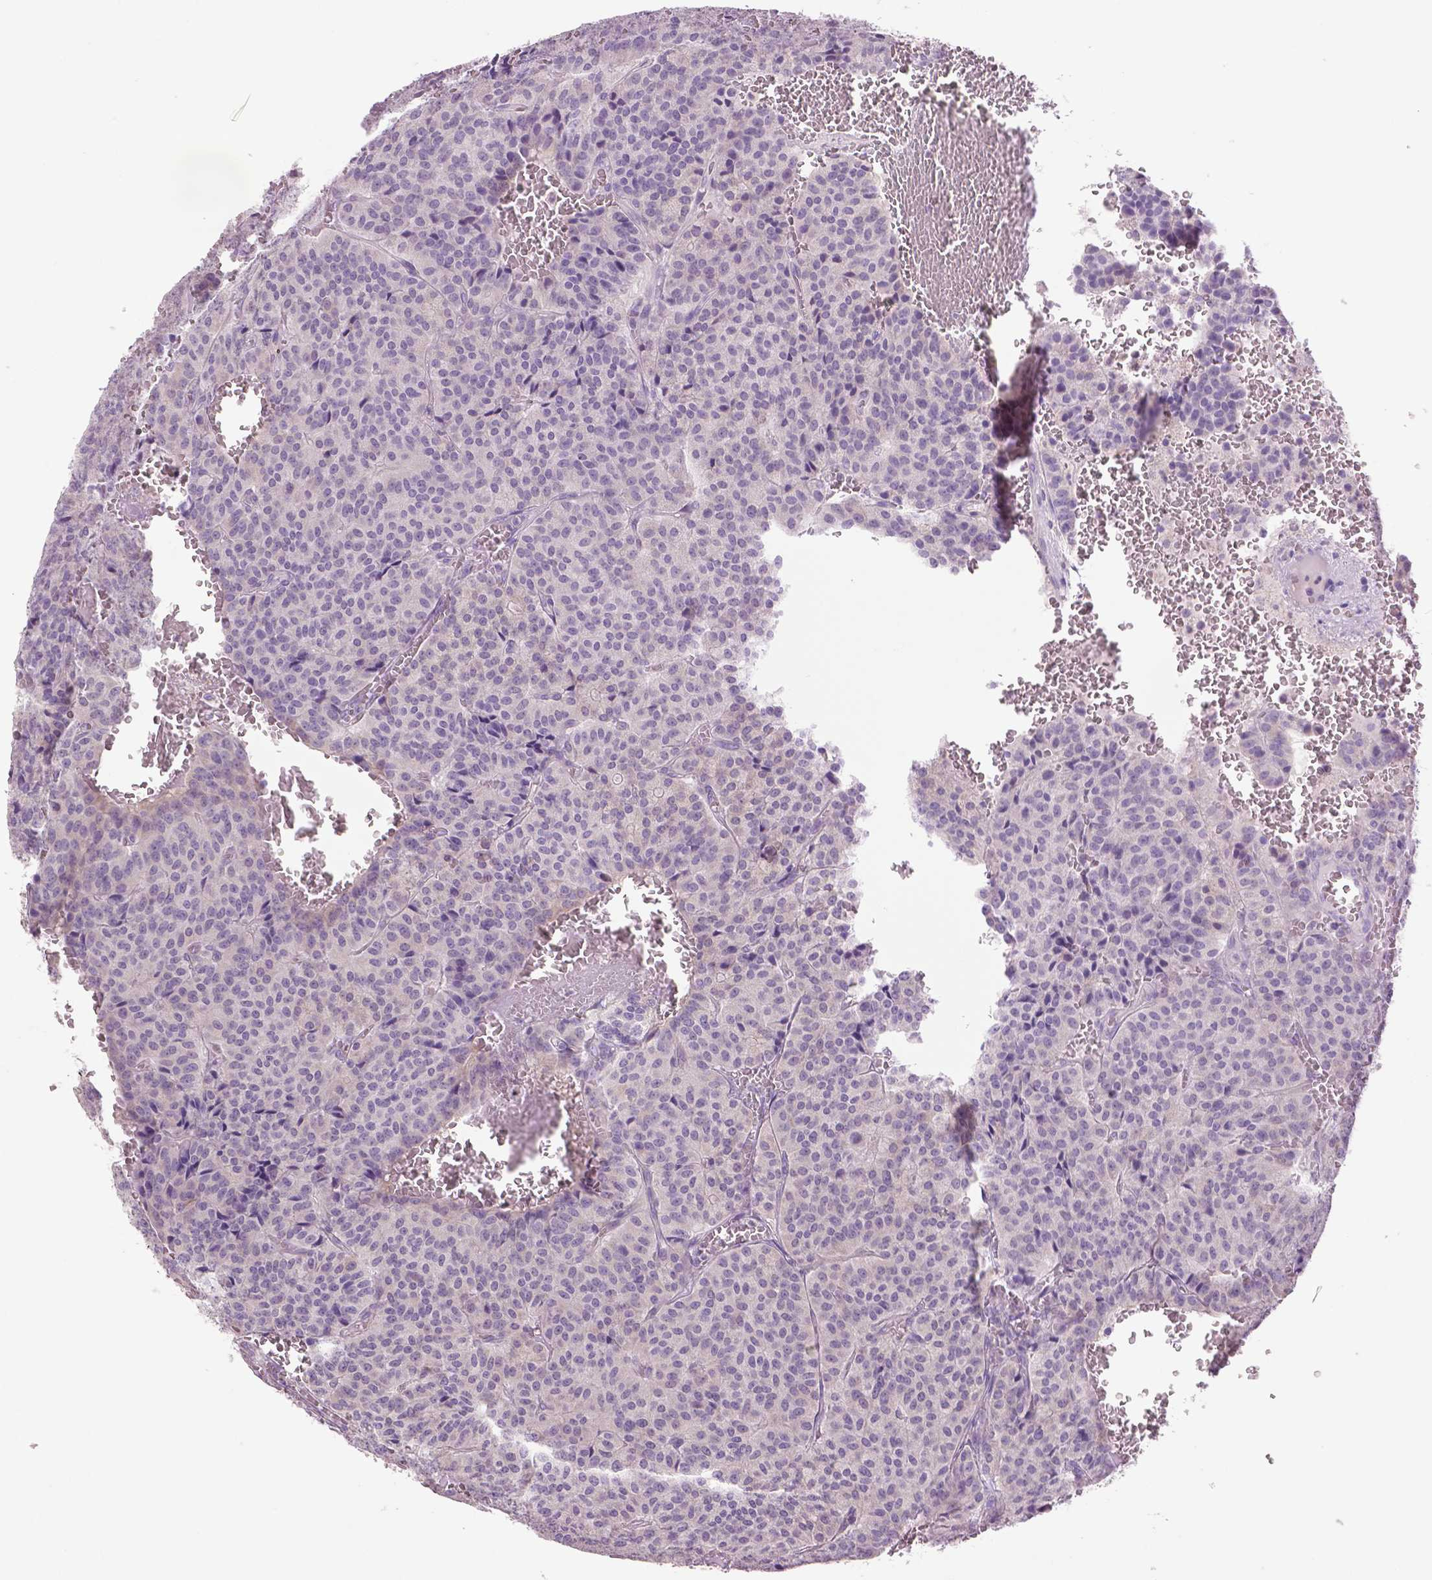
{"staining": {"intensity": "negative", "quantity": "none", "location": "none"}, "tissue": "carcinoid", "cell_type": "Tumor cells", "image_type": "cancer", "snomed": [{"axis": "morphology", "description": "Carcinoid, malignant, NOS"}, {"axis": "topography", "description": "Lung"}], "caption": "Immunohistochemistry (IHC) photomicrograph of neoplastic tissue: human carcinoid stained with DAB (3,3'-diaminobenzidine) reveals no significant protein staining in tumor cells.", "gene": "DNAH12", "patient": {"sex": "male", "age": 70}}